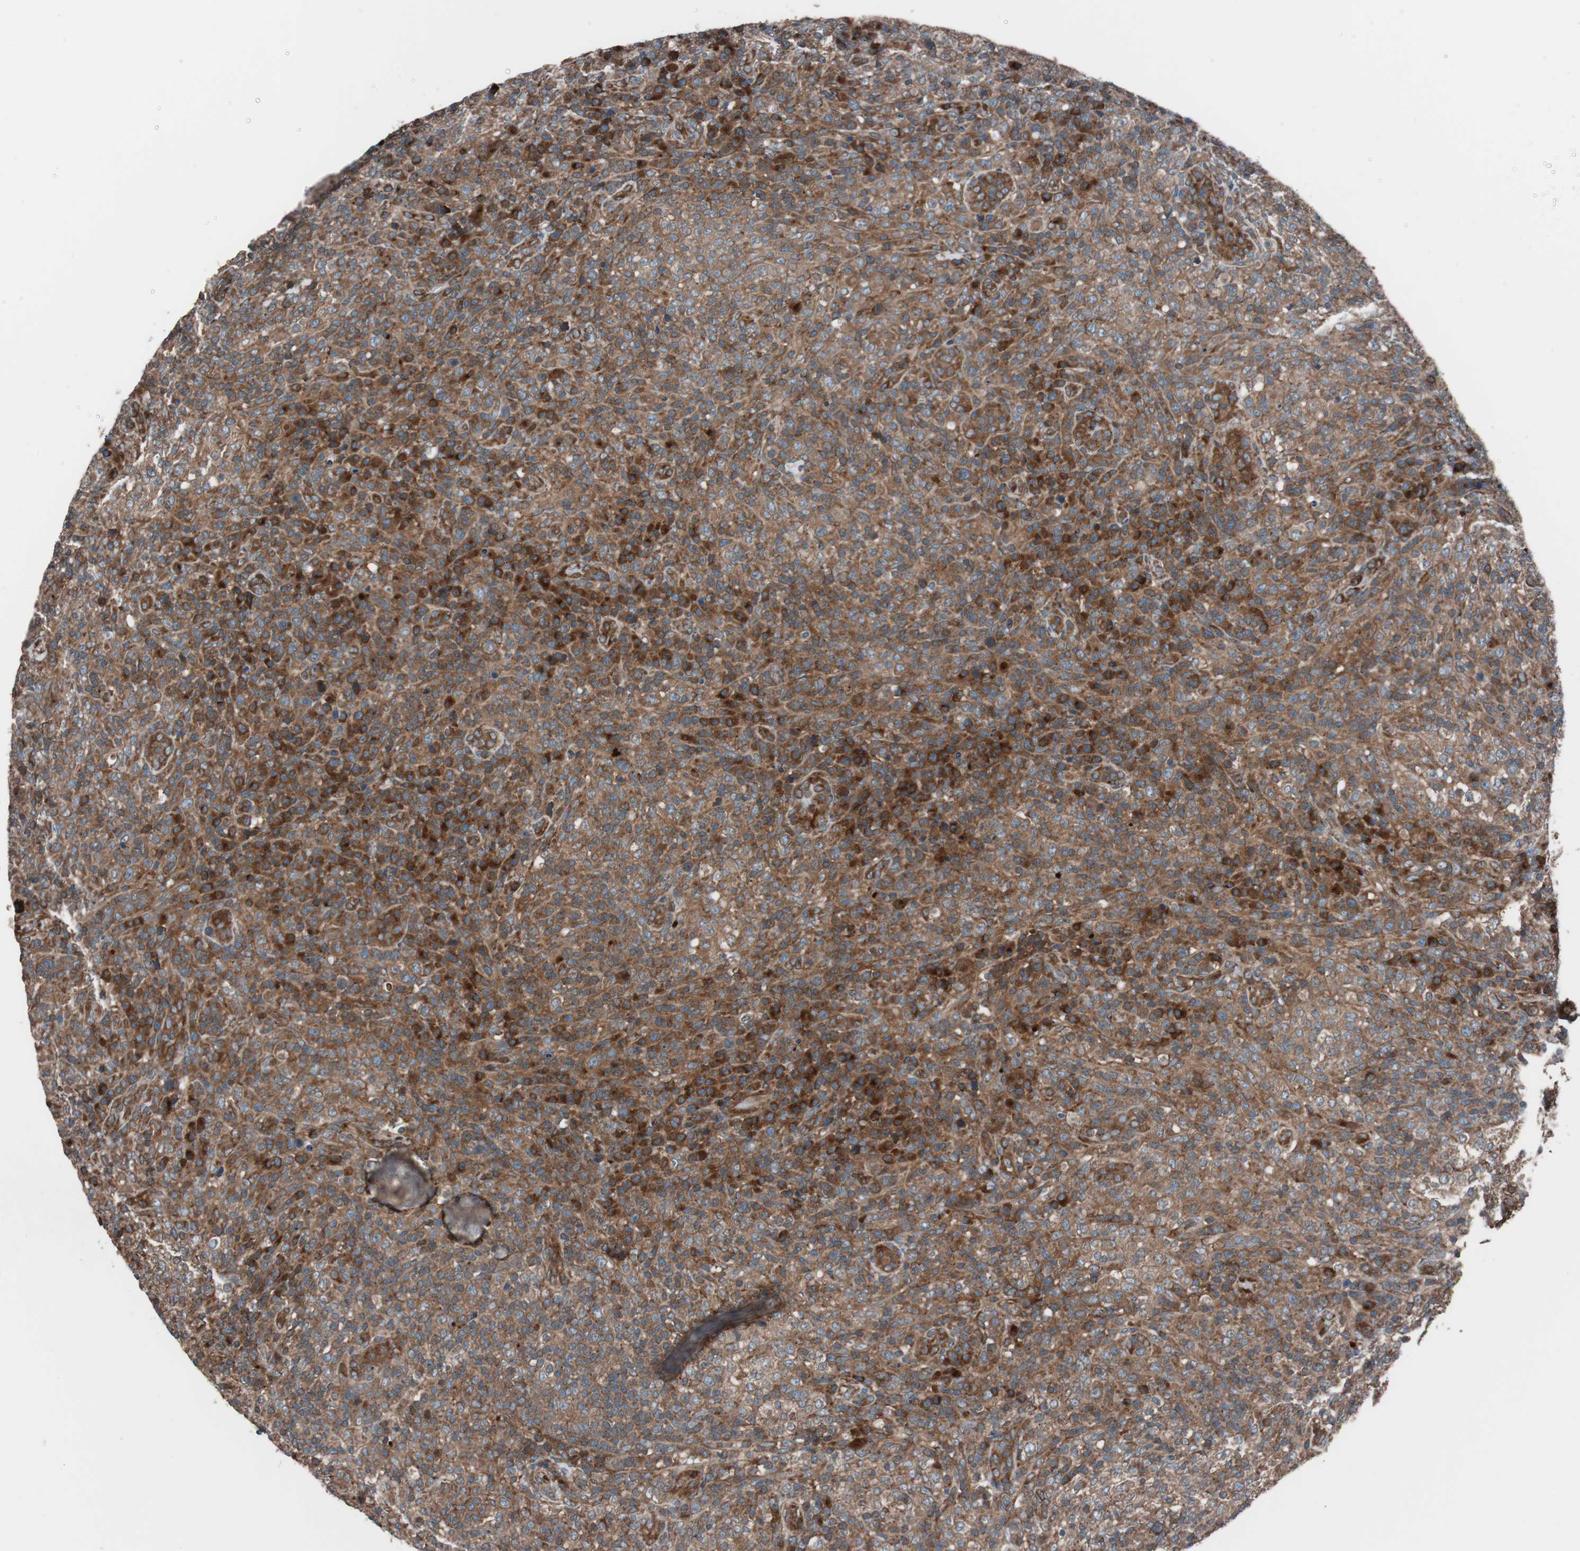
{"staining": {"intensity": "moderate", "quantity": ">75%", "location": "cytoplasmic/membranous"}, "tissue": "lymphoma", "cell_type": "Tumor cells", "image_type": "cancer", "snomed": [{"axis": "morphology", "description": "Malignant lymphoma, non-Hodgkin's type, High grade"}, {"axis": "topography", "description": "Lymph node"}], "caption": "Brown immunohistochemical staining in human lymphoma displays moderate cytoplasmic/membranous staining in approximately >75% of tumor cells.", "gene": "SEC31A", "patient": {"sex": "female", "age": 76}}